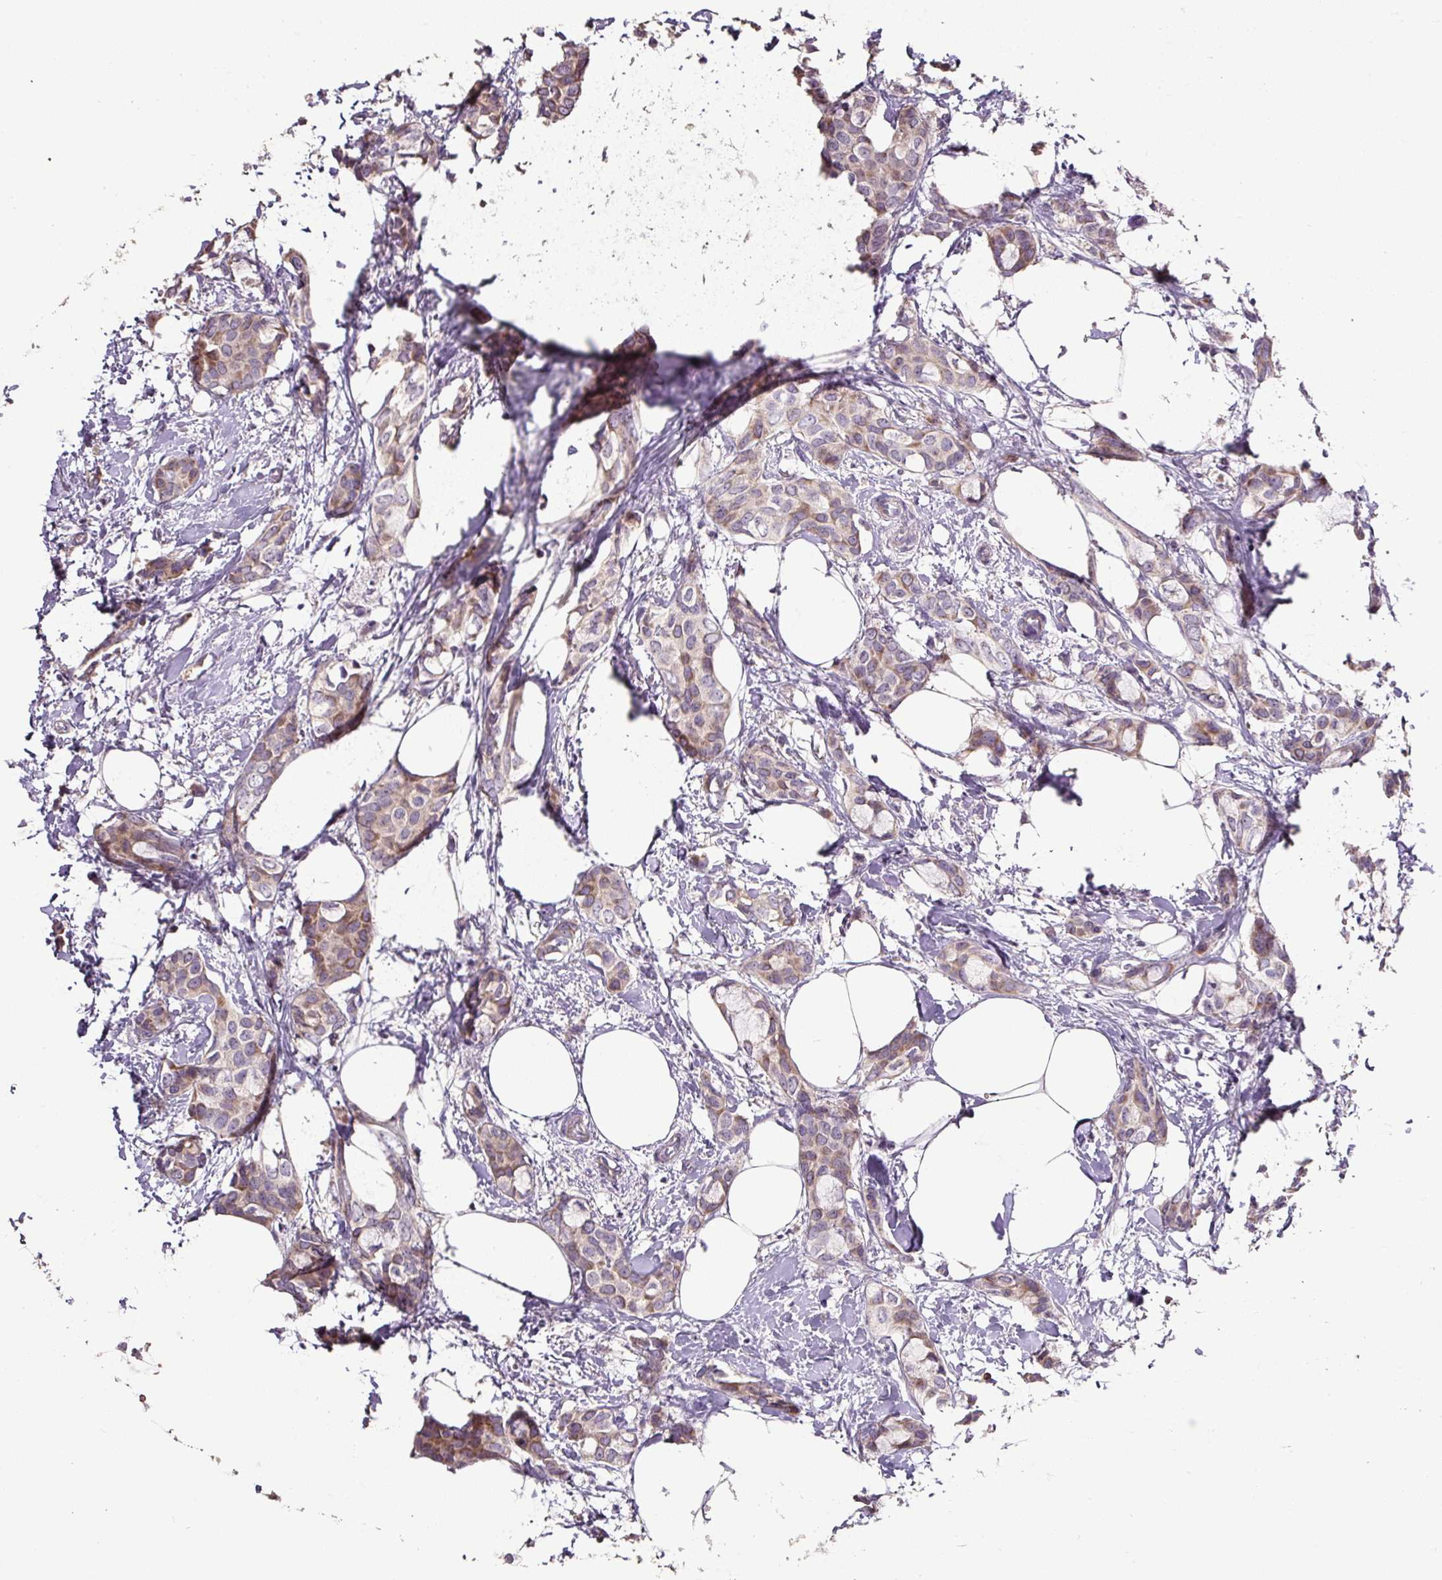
{"staining": {"intensity": "weak", "quantity": "25%-75%", "location": "cytoplasmic/membranous"}, "tissue": "breast cancer", "cell_type": "Tumor cells", "image_type": "cancer", "snomed": [{"axis": "morphology", "description": "Duct carcinoma"}, {"axis": "topography", "description": "Breast"}], "caption": "IHC (DAB (3,3'-diaminobenzidine)) staining of human invasive ductal carcinoma (breast) reveals weak cytoplasmic/membranous protein staining in about 25%-75% of tumor cells. The protein of interest is stained brown, and the nuclei are stained in blue (DAB (3,3'-diaminobenzidine) IHC with brightfield microscopy, high magnification).", "gene": "HPS4", "patient": {"sex": "female", "age": 73}}